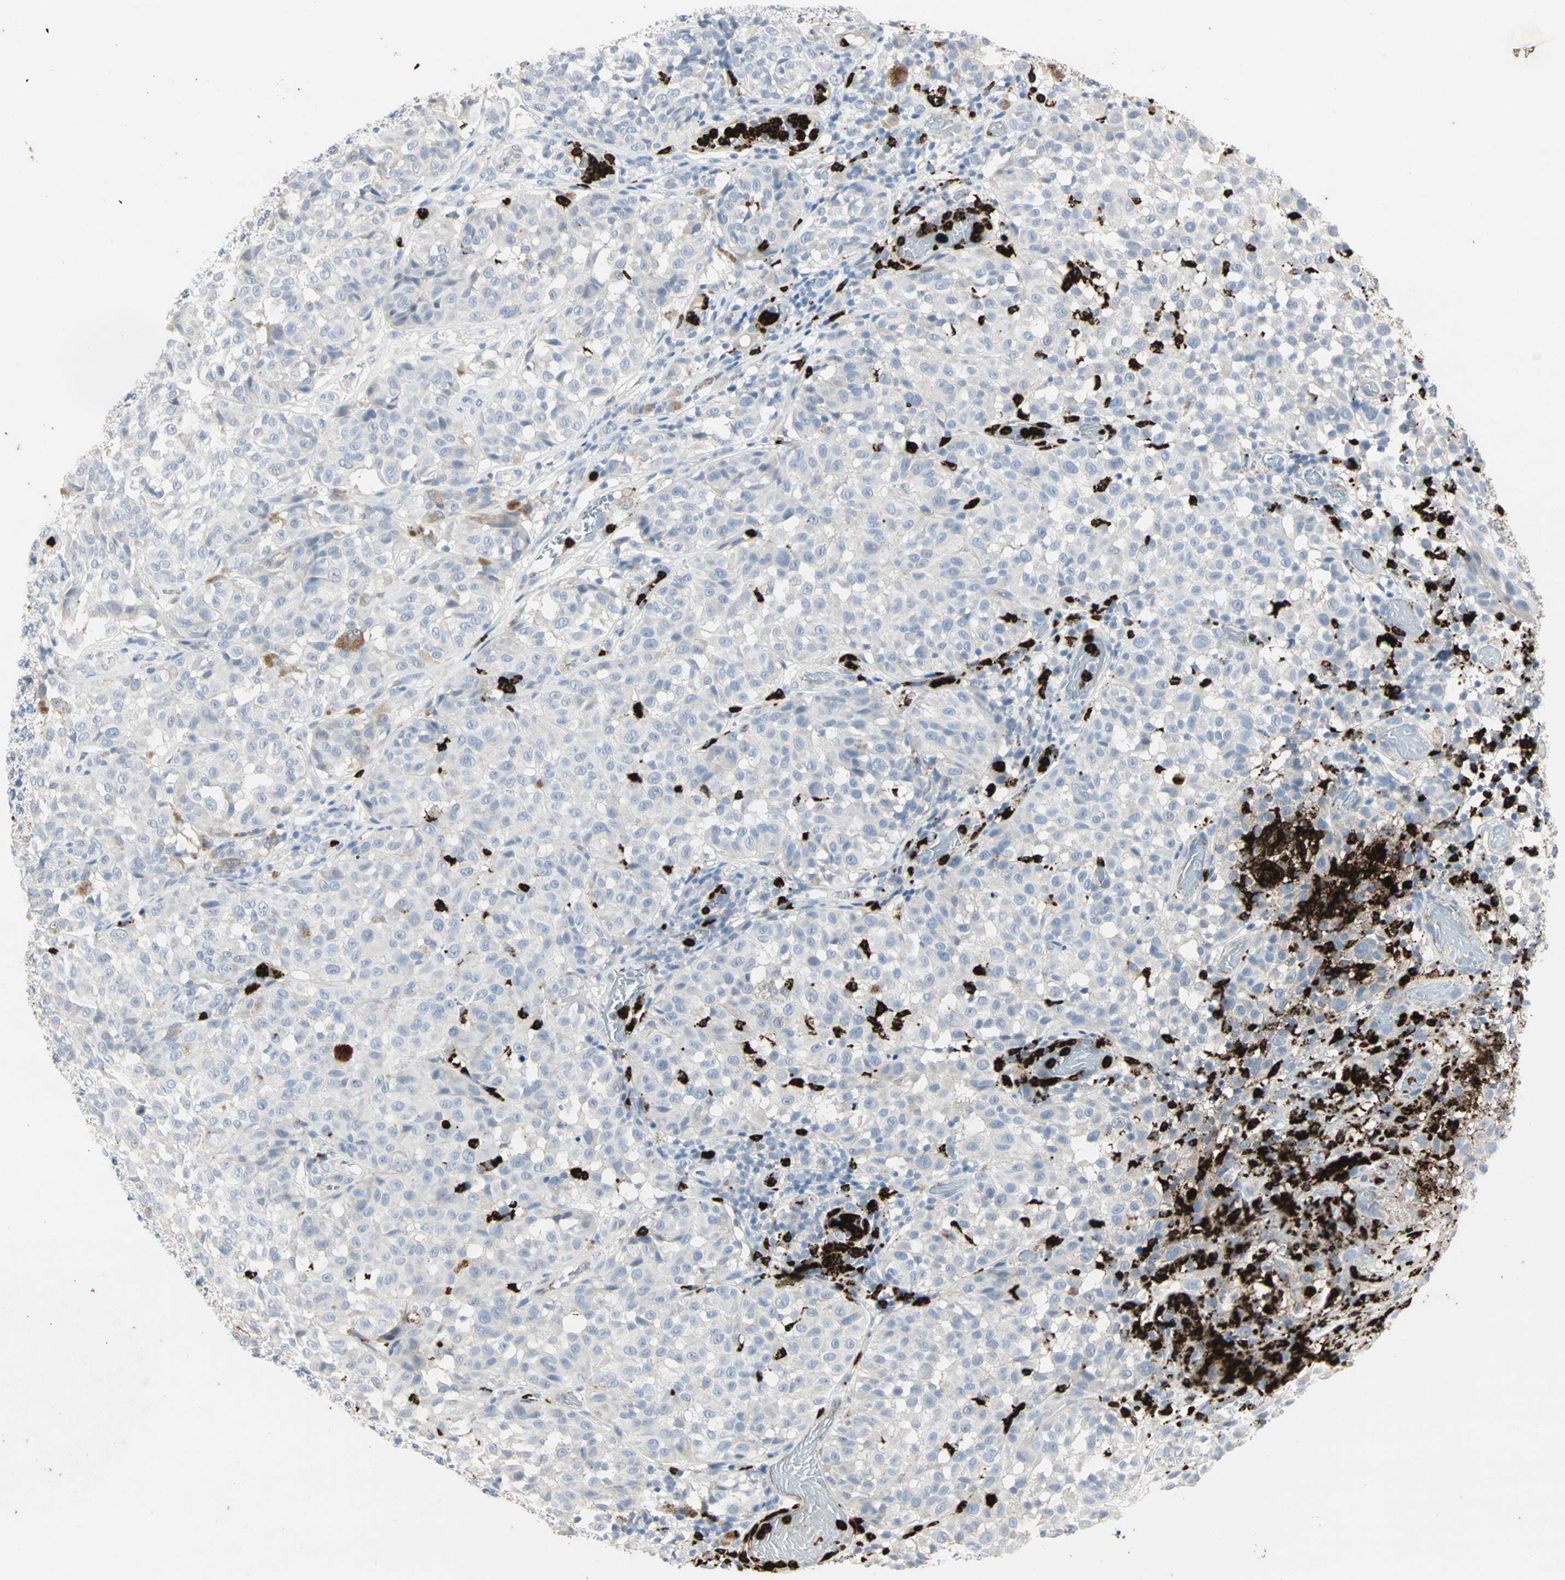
{"staining": {"intensity": "moderate", "quantity": "<25%", "location": "cytoplasmic/membranous"}, "tissue": "melanoma", "cell_type": "Tumor cells", "image_type": "cancer", "snomed": [{"axis": "morphology", "description": "Malignant melanoma, NOS"}, {"axis": "topography", "description": "Skin"}], "caption": "A brown stain labels moderate cytoplasmic/membranous staining of a protein in malignant melanoma tumor cells. The staining is performed using DAB (3,3'-diaminobenzidine) brown chromogen to label protein expression. The nuclei are counter-stained blue using hematoxylin.", "gene": "CEACAM6", "patient": {"sex": "female", "age": 46}}